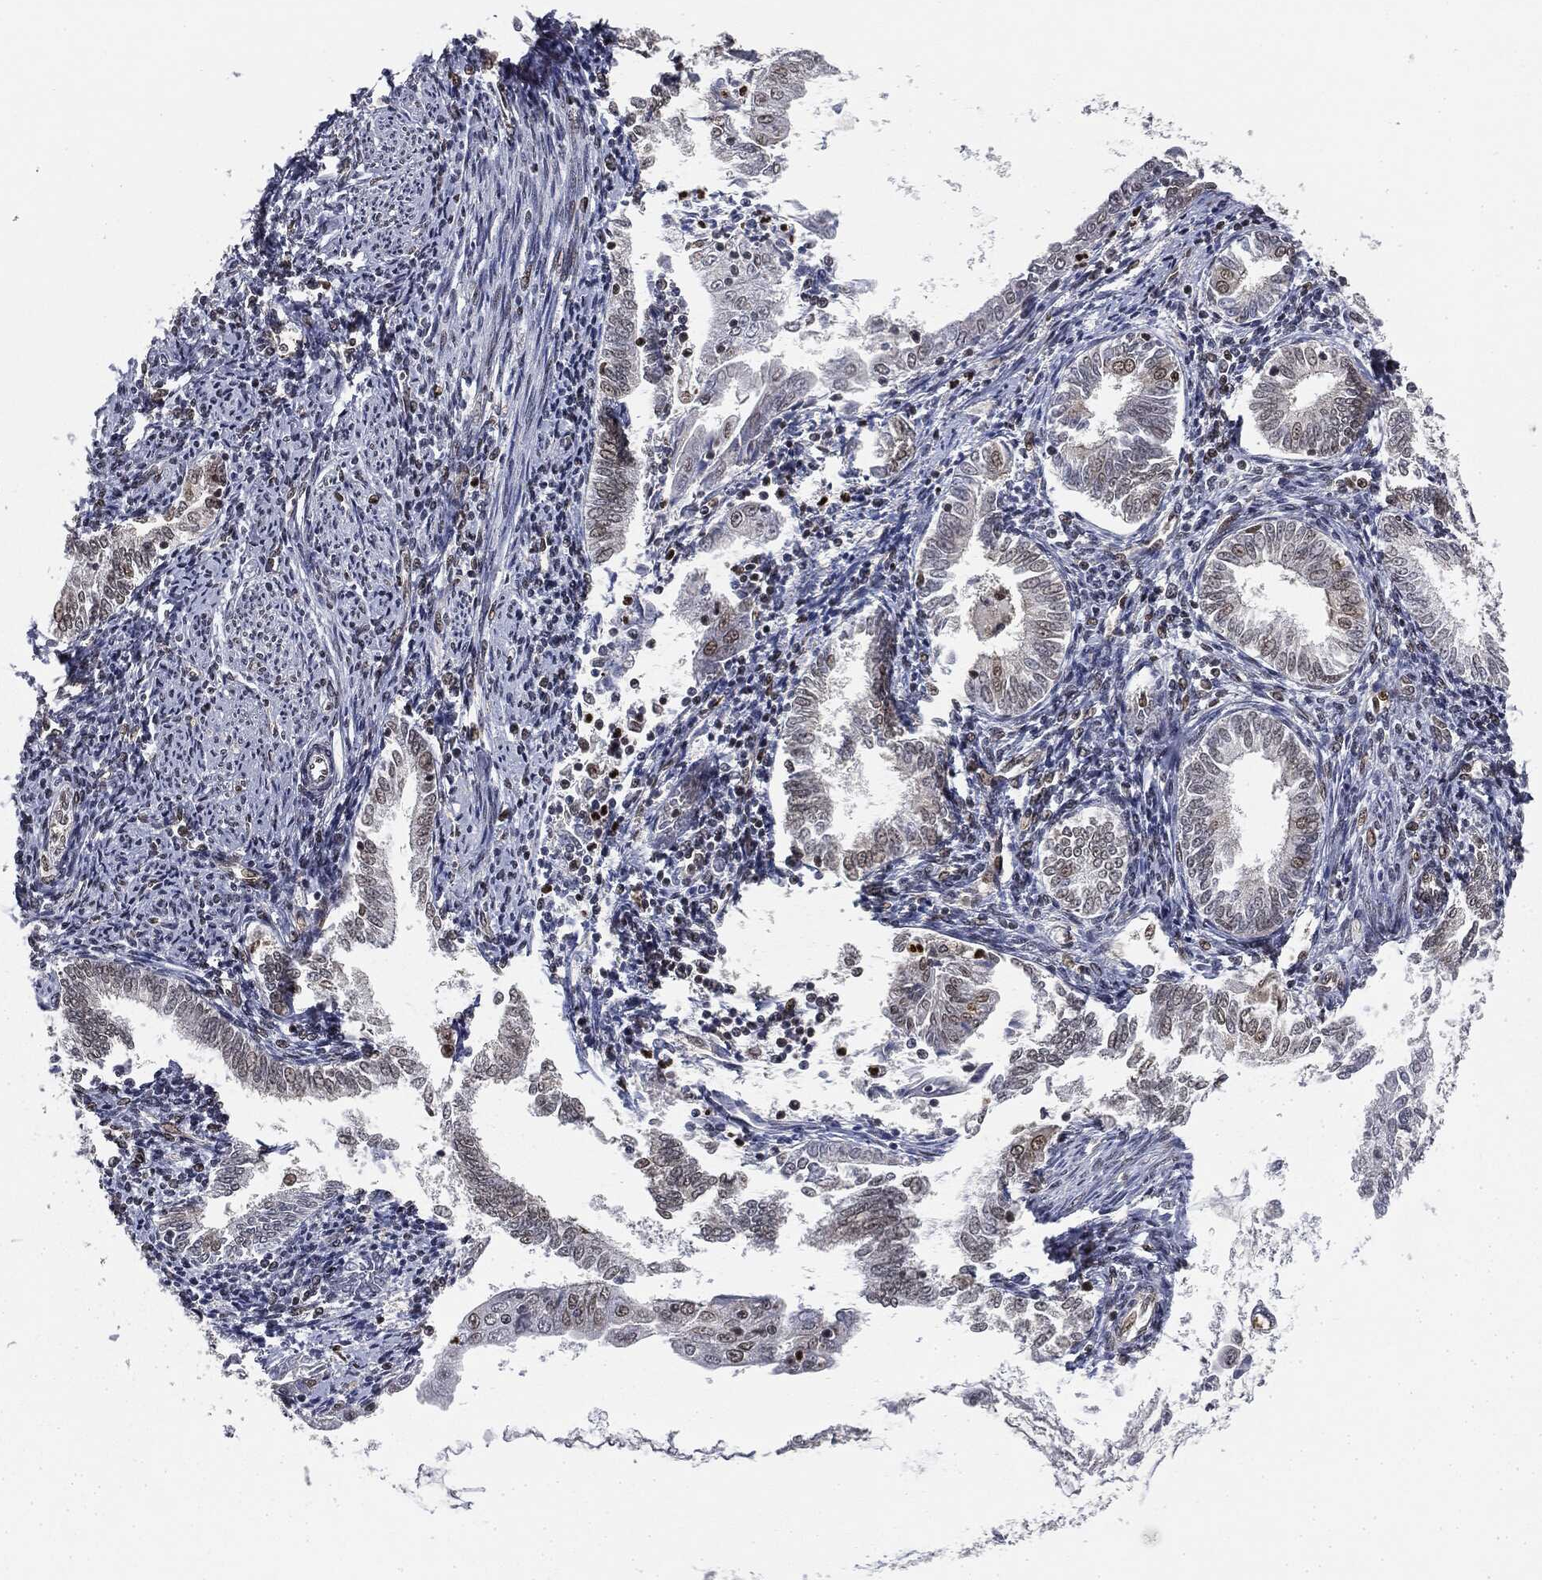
{"staining": {"intensity": "weak", "quantity": "25%-75%", "location": "nuclear"}, "tissue": "endometrial cancer", "cell_type": "Tumor cells", "image_type": "cancer", "snomed": [{"axis": "morphology", "description": "Adenocarcinoma, NOS"}, {"axis": "topography", "description": "Endometrium"}], "caption": "Weak nuclear protein staining is present in about 25%-75% of tumor cells in adenocarcinoma (endometrial). Immunohistochemistry (ihc) stains the protein of interest in brown and the nuclei are stained blue.", "gene": "TBC1D22A", "patient": {"sex": "female", "age": 56}}